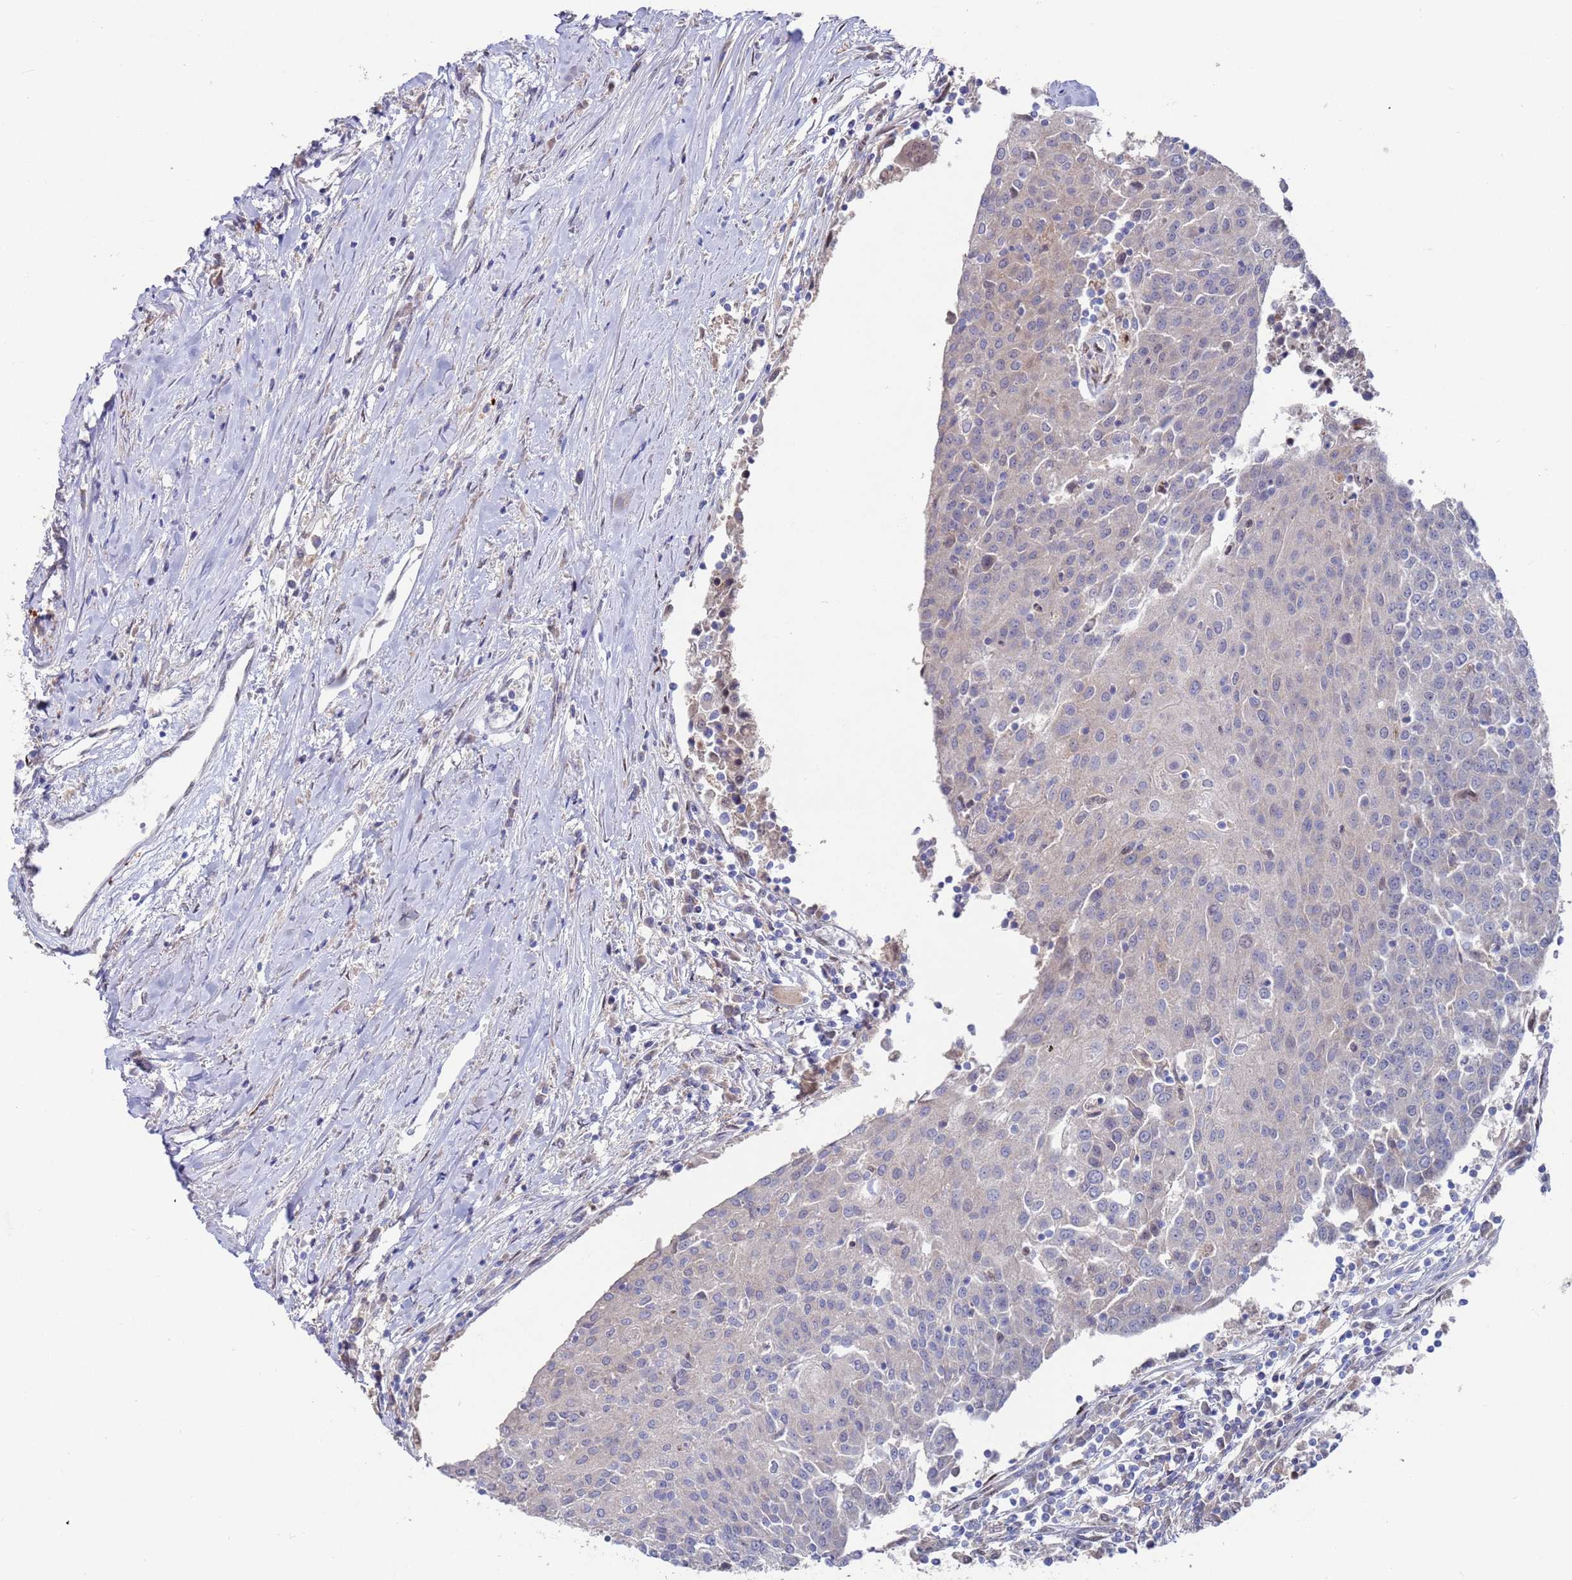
{"staining": {"intensity": "negative", "quantity": "none", "location": "none"}, "tissue": "urothelial cancer", "cell_type": "Tumor cells", "image_type": "cancer", "snomed": [{"axis": "morphology", "description": "Urothelial carcinoma, High grade"}, {"axis": "topography", "description": "Urinary bladder"}], "caption": "This image is of urothelial cancer stained with IHC to label a protein in brown with the nuclei are counter-stained blue. There is no staining in tumor cells.", "gene": "FBXO27", "patient": {"sex": "female", "age": 85}}